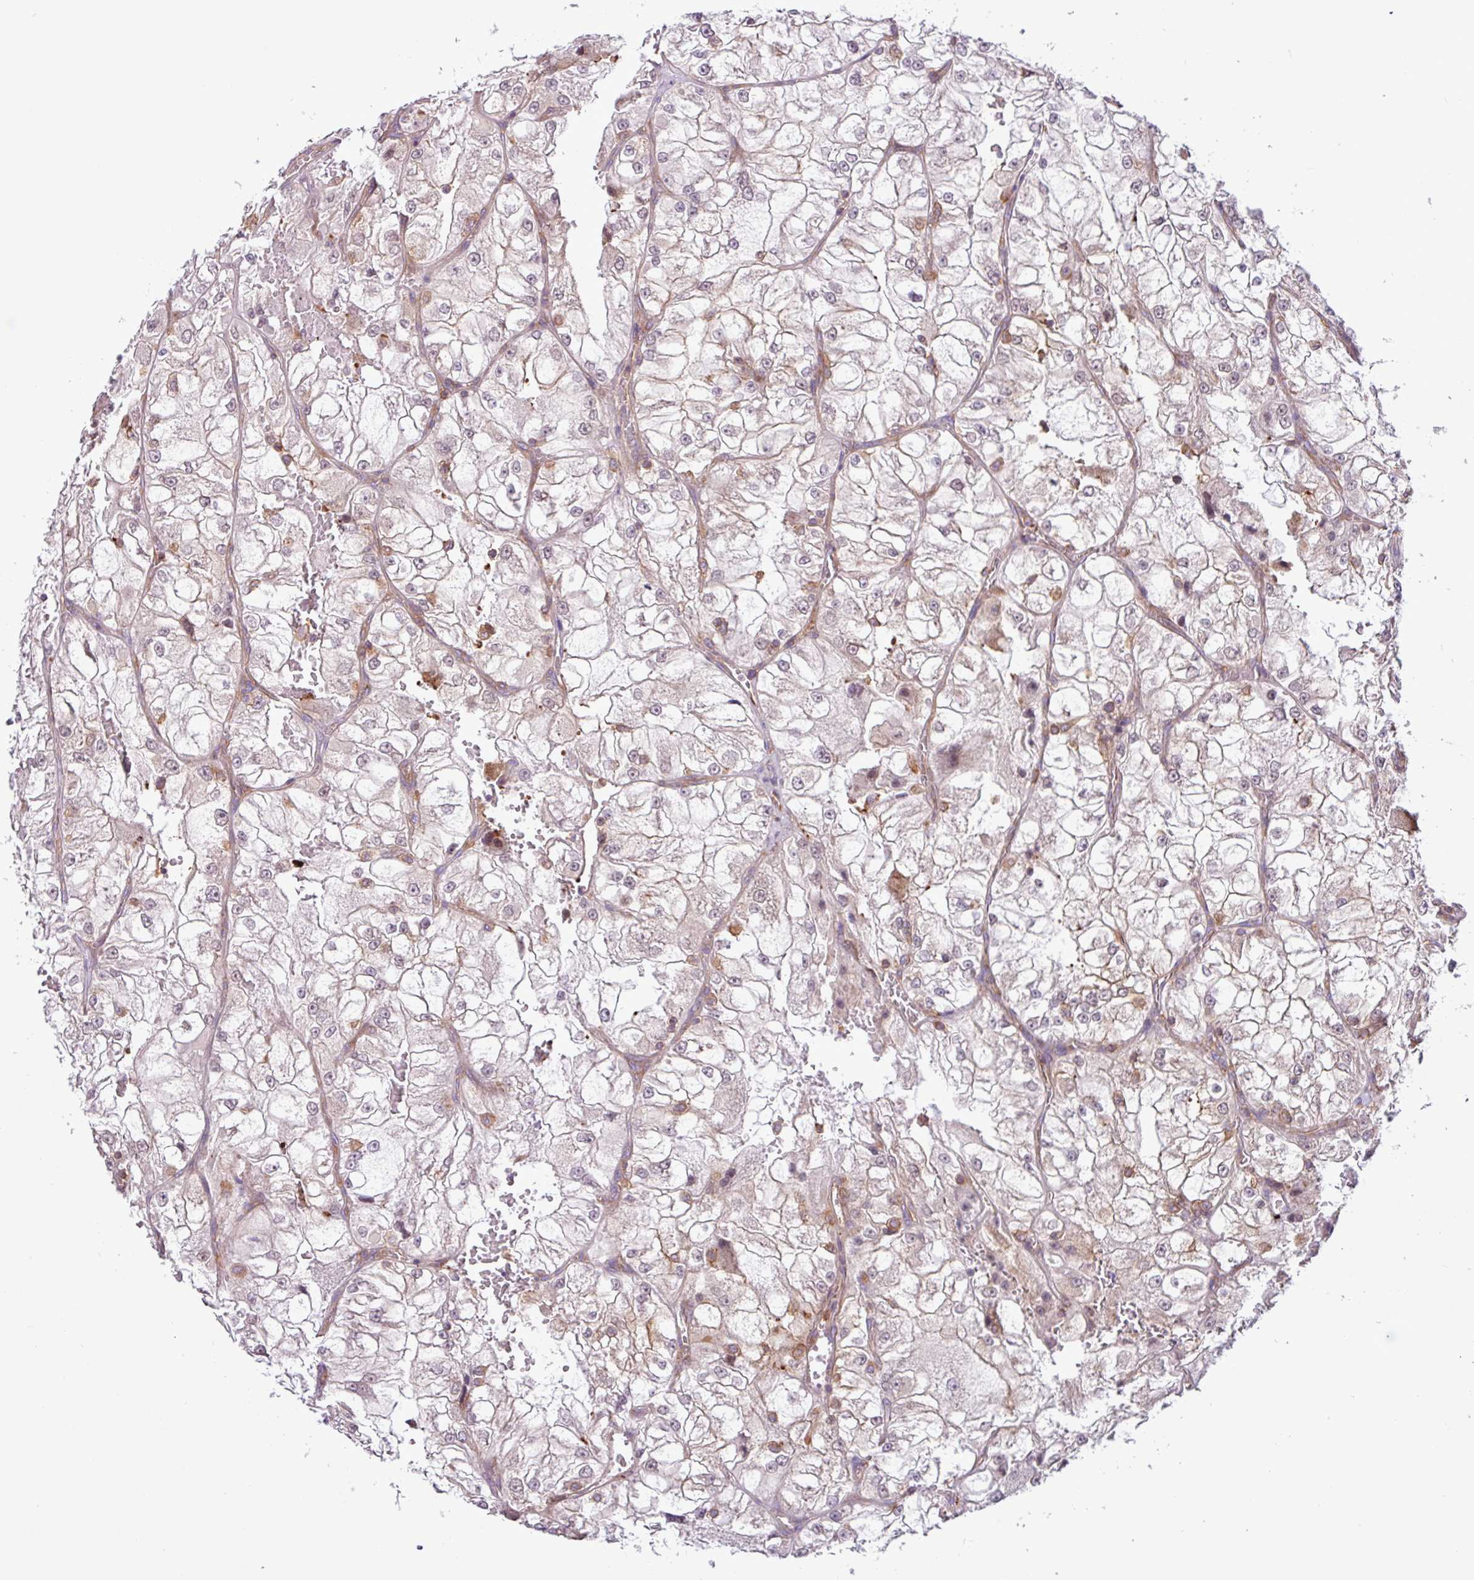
{"staining": {"intensity": "weak", "quantity": "<25%", "location": "cytoplasmic/membranous"}, "tissue": "renal cancer", "cell_type": "Tumor cells", "image_type": "cancer", "snomed": [{"axis": "morphology", "description": "Adenocarcinoma, NOS"}, {"axis": "topography", "description": "Kidney"}], "caption": "A high-resolution photomicrograph shows IHC staining of renal cancer, which reveals no significant staining in tumor cells. The staining was performed using DAB (3,3'-diaminobenzidine) to visualize the protein expression in brown, while the nuclei were stained in blue with hematoxylin (Magnification: 20x).", "gene": "ACTR3", "patient": {"sex": "female", "age": 72}}